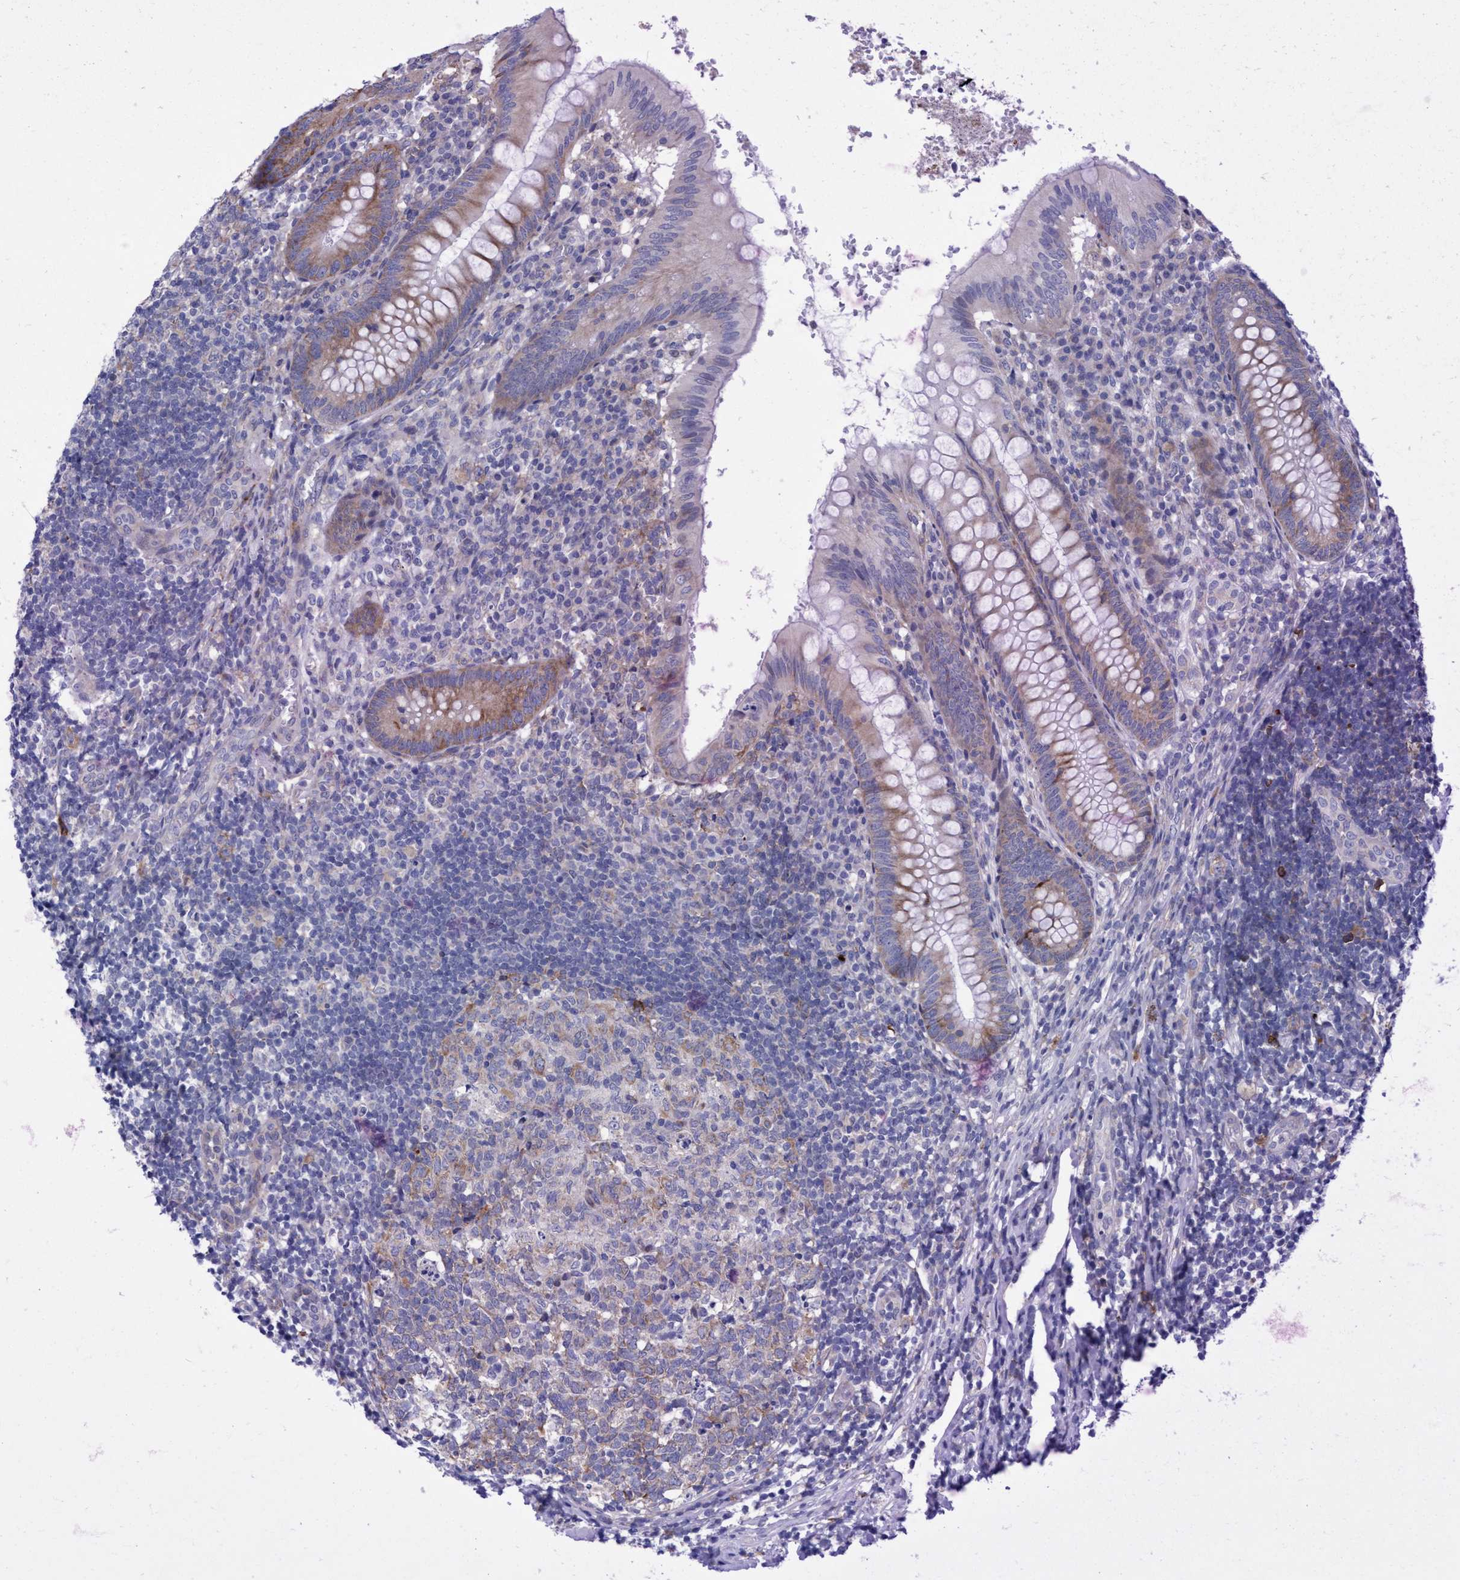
{"staining": {"intensity": "moderate", "quantity": "<25%", "location": "cytoplasmic/membranous"}, "tissue": "appendix", "cell_type": "Glandular cells", "image_type": "normal", "snomed": [{"axis": "morphology", "description": "Normal tissue, NOS"}, {"axis": "topography", "description": "Appendix"}], "caption": "Moderate cytoplasmic/membranous positivity for a protein is seen in about <25% of glandular cells of unremarkable appendix using immunohistochemistry (IHC).", "gene": "R3HCC1", "patient": {"sex": "male", "age": 8}}